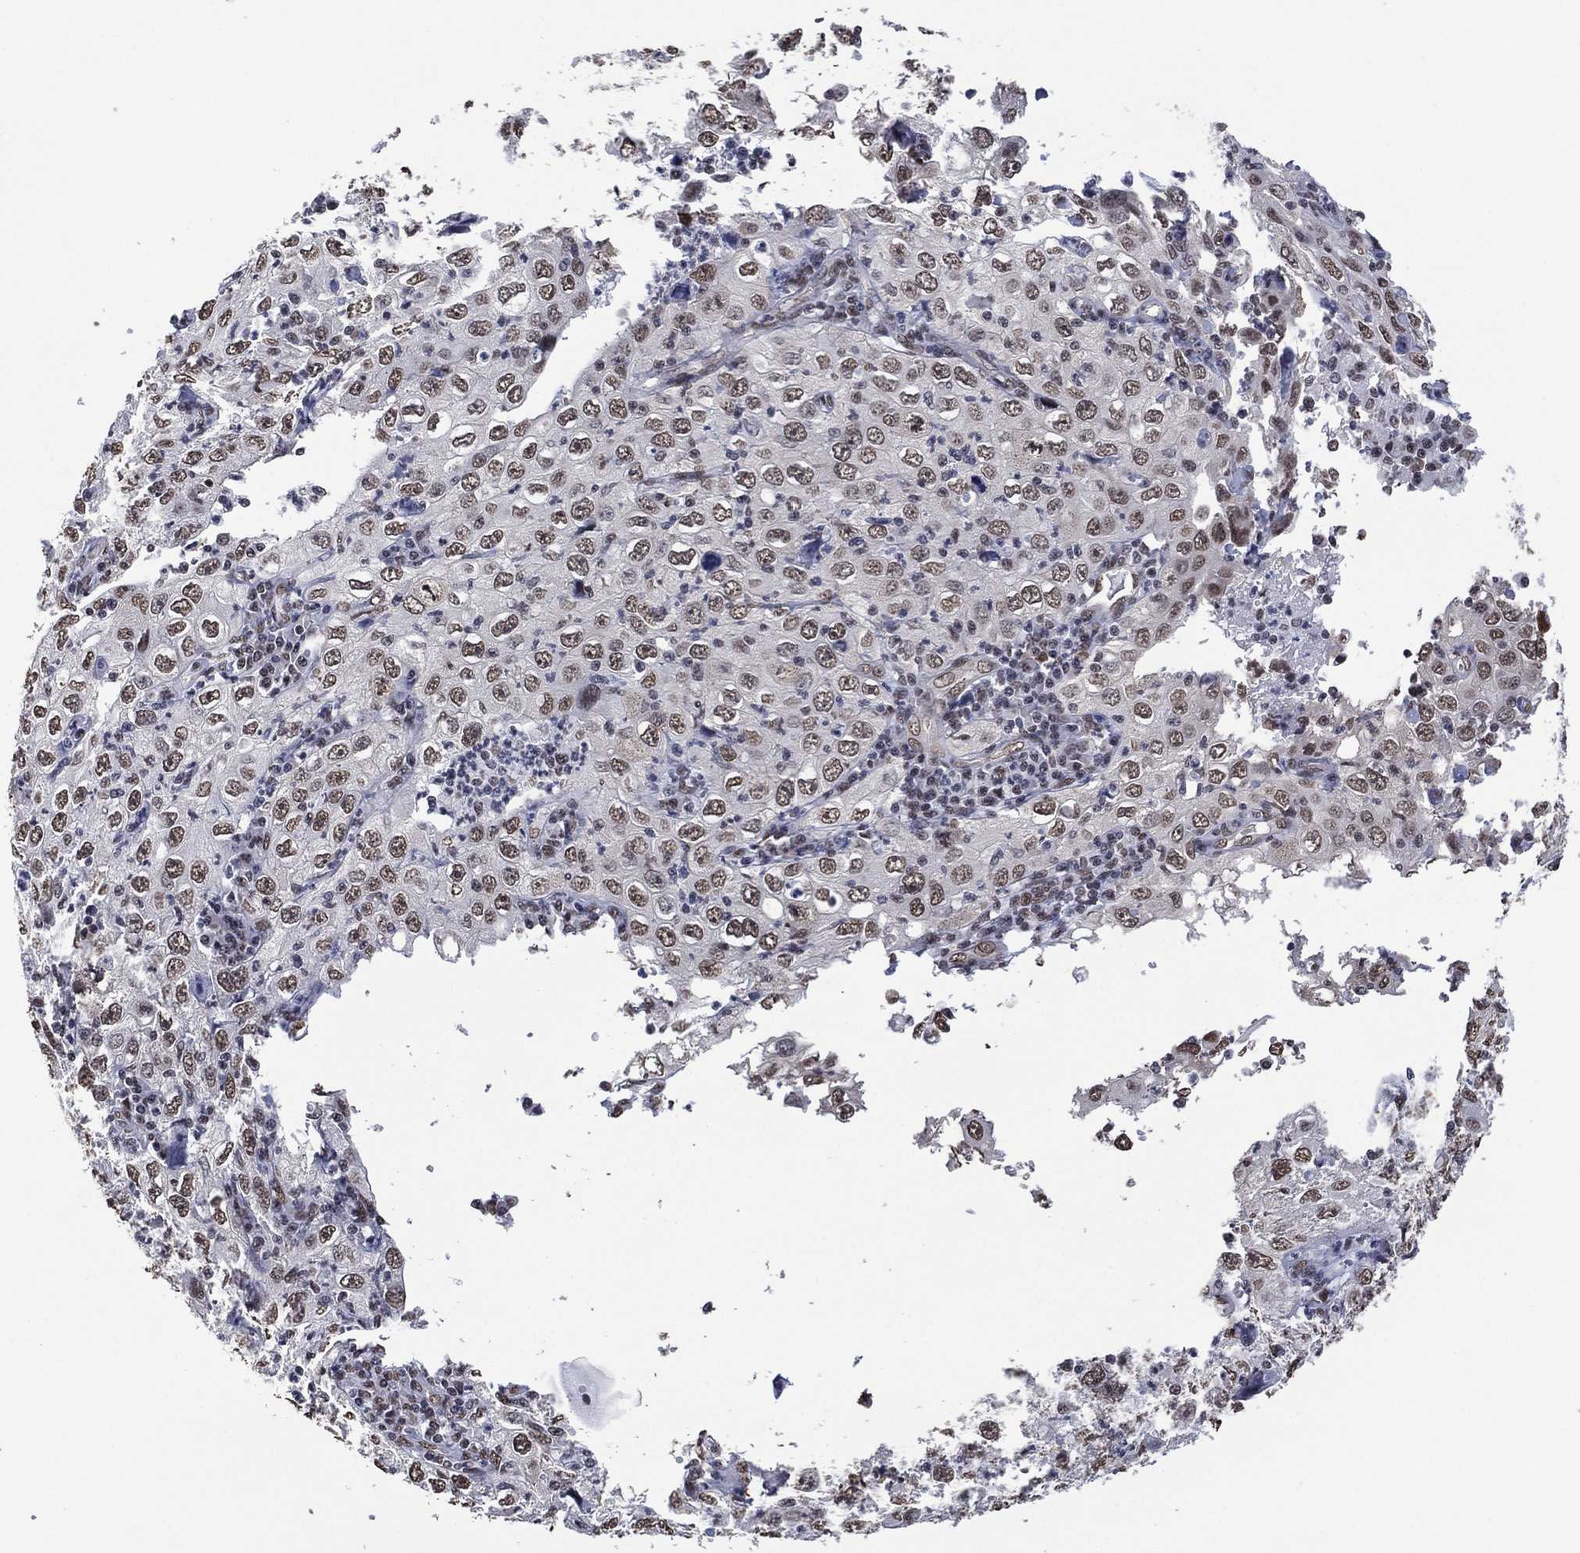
{"staining": {"intensity": "weak", "quantity": "25%-75%", "location": "nuclear"}, "tissue": "cervical cancer", "cell_type": "Tumor cells", "image_type": "cancer", "snomed": [{"axis": "morphology", "description": "Squamous cell carcinoma, NOS"}, {"axis": "topography", "description": "Cervix"}], "caption": "Immunohistochemistry (IHC) of human squamous cell carcinoma (cervical) exhibits low levels of weak nuclear staining in about 25%-75% of tumor cells. Immunohistochemistry stains the protein of interest in brown and the nuclei are stained blue.", "gene": "EHMT1", "patient": {"sex": "female", "age": 24}}